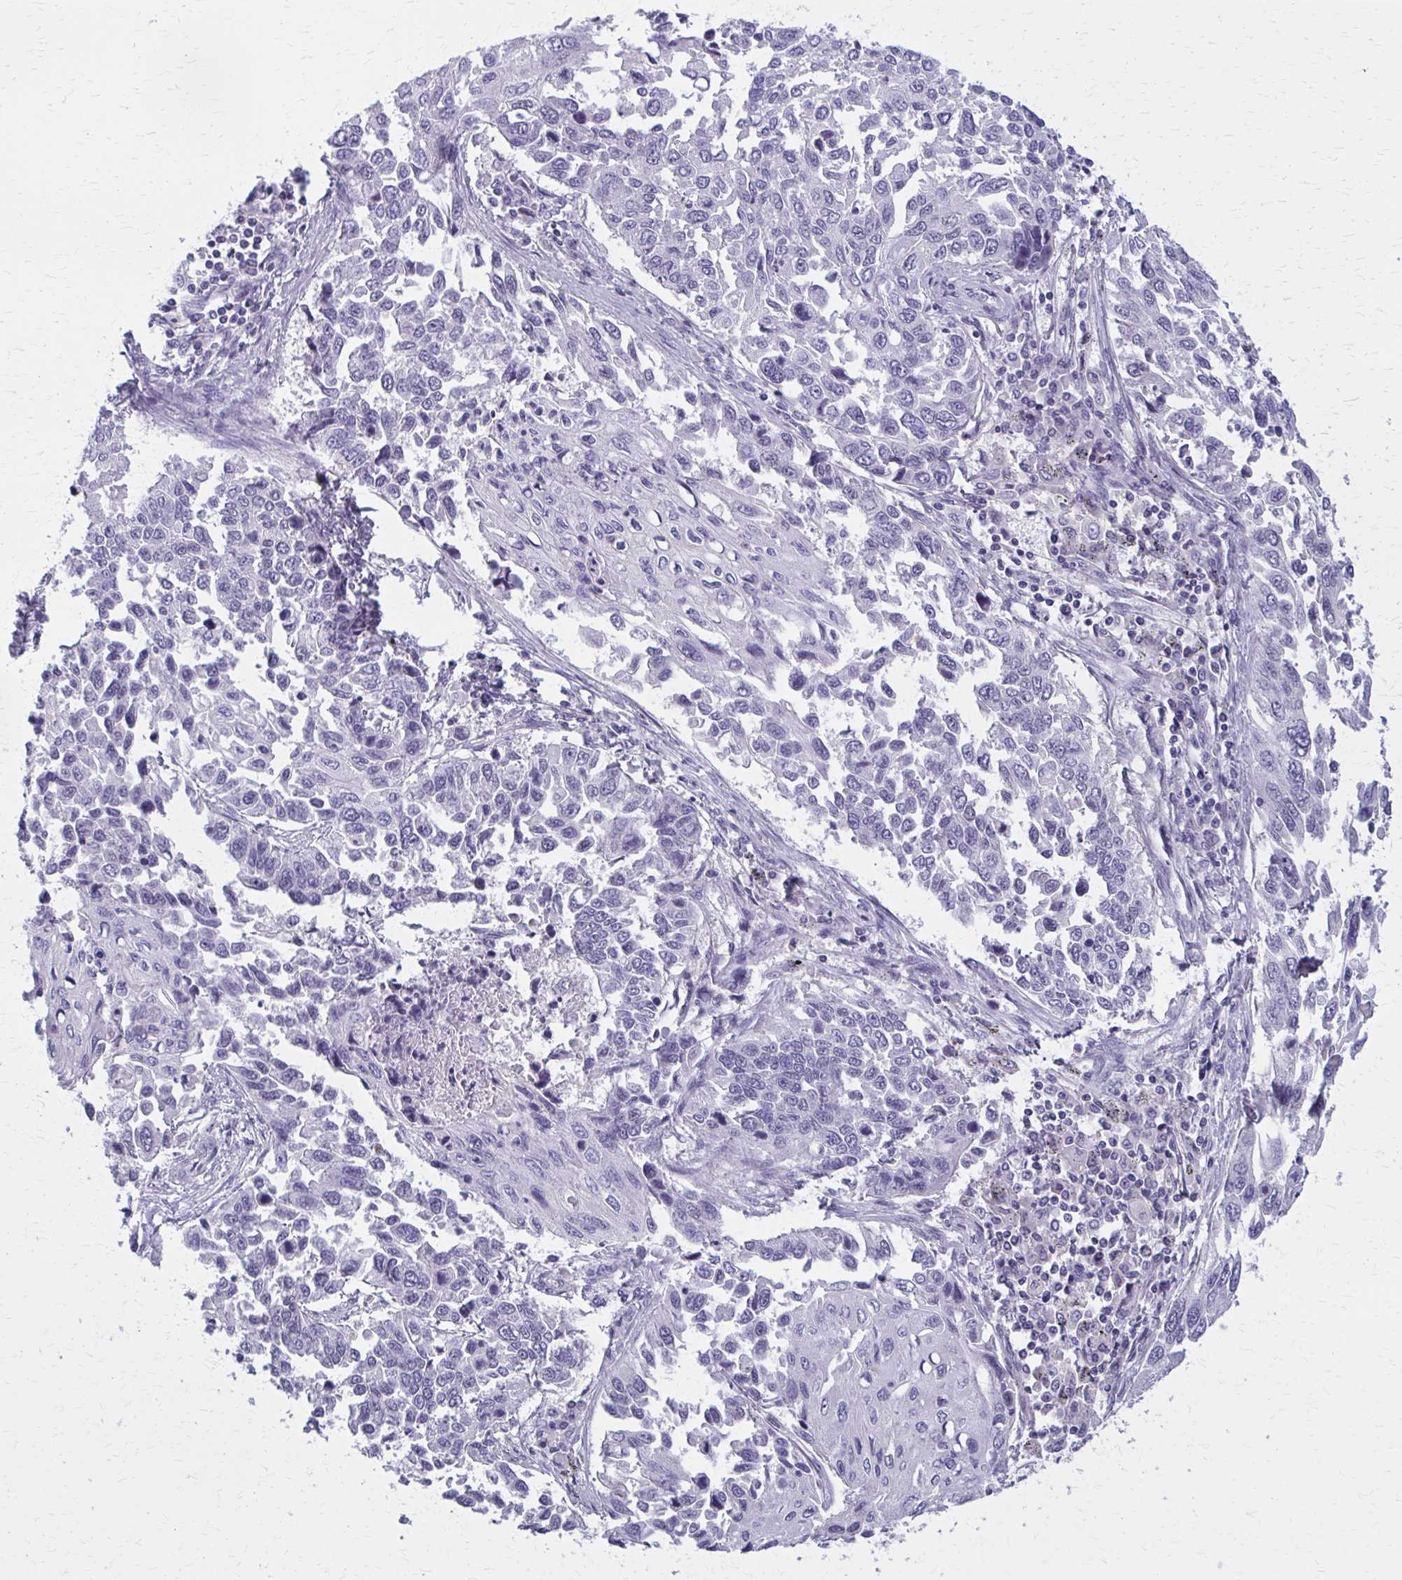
{"staining": {"intensity": "negative", "quantity": "none", "location": "none"}, "tissue": "lung cancer", "cell_type": "Tumor cells", "image_type": "cancer", "snomed": [{"axis": "morphology", "description": "Squamous cell carcinoma, NOS"}, {"axis": "topography", "description": "Lung"}], "caption": "There is no significant positivity in tumor cells of lung squamous cell carcinoma. The staining is performed using DAB (3,3'-diaminobenzidine) brown chromogen with nuclei counter-stained in using hematoxylin.", "gene": "OR4A47", "patient": {"sex": "male", "age": 62}}